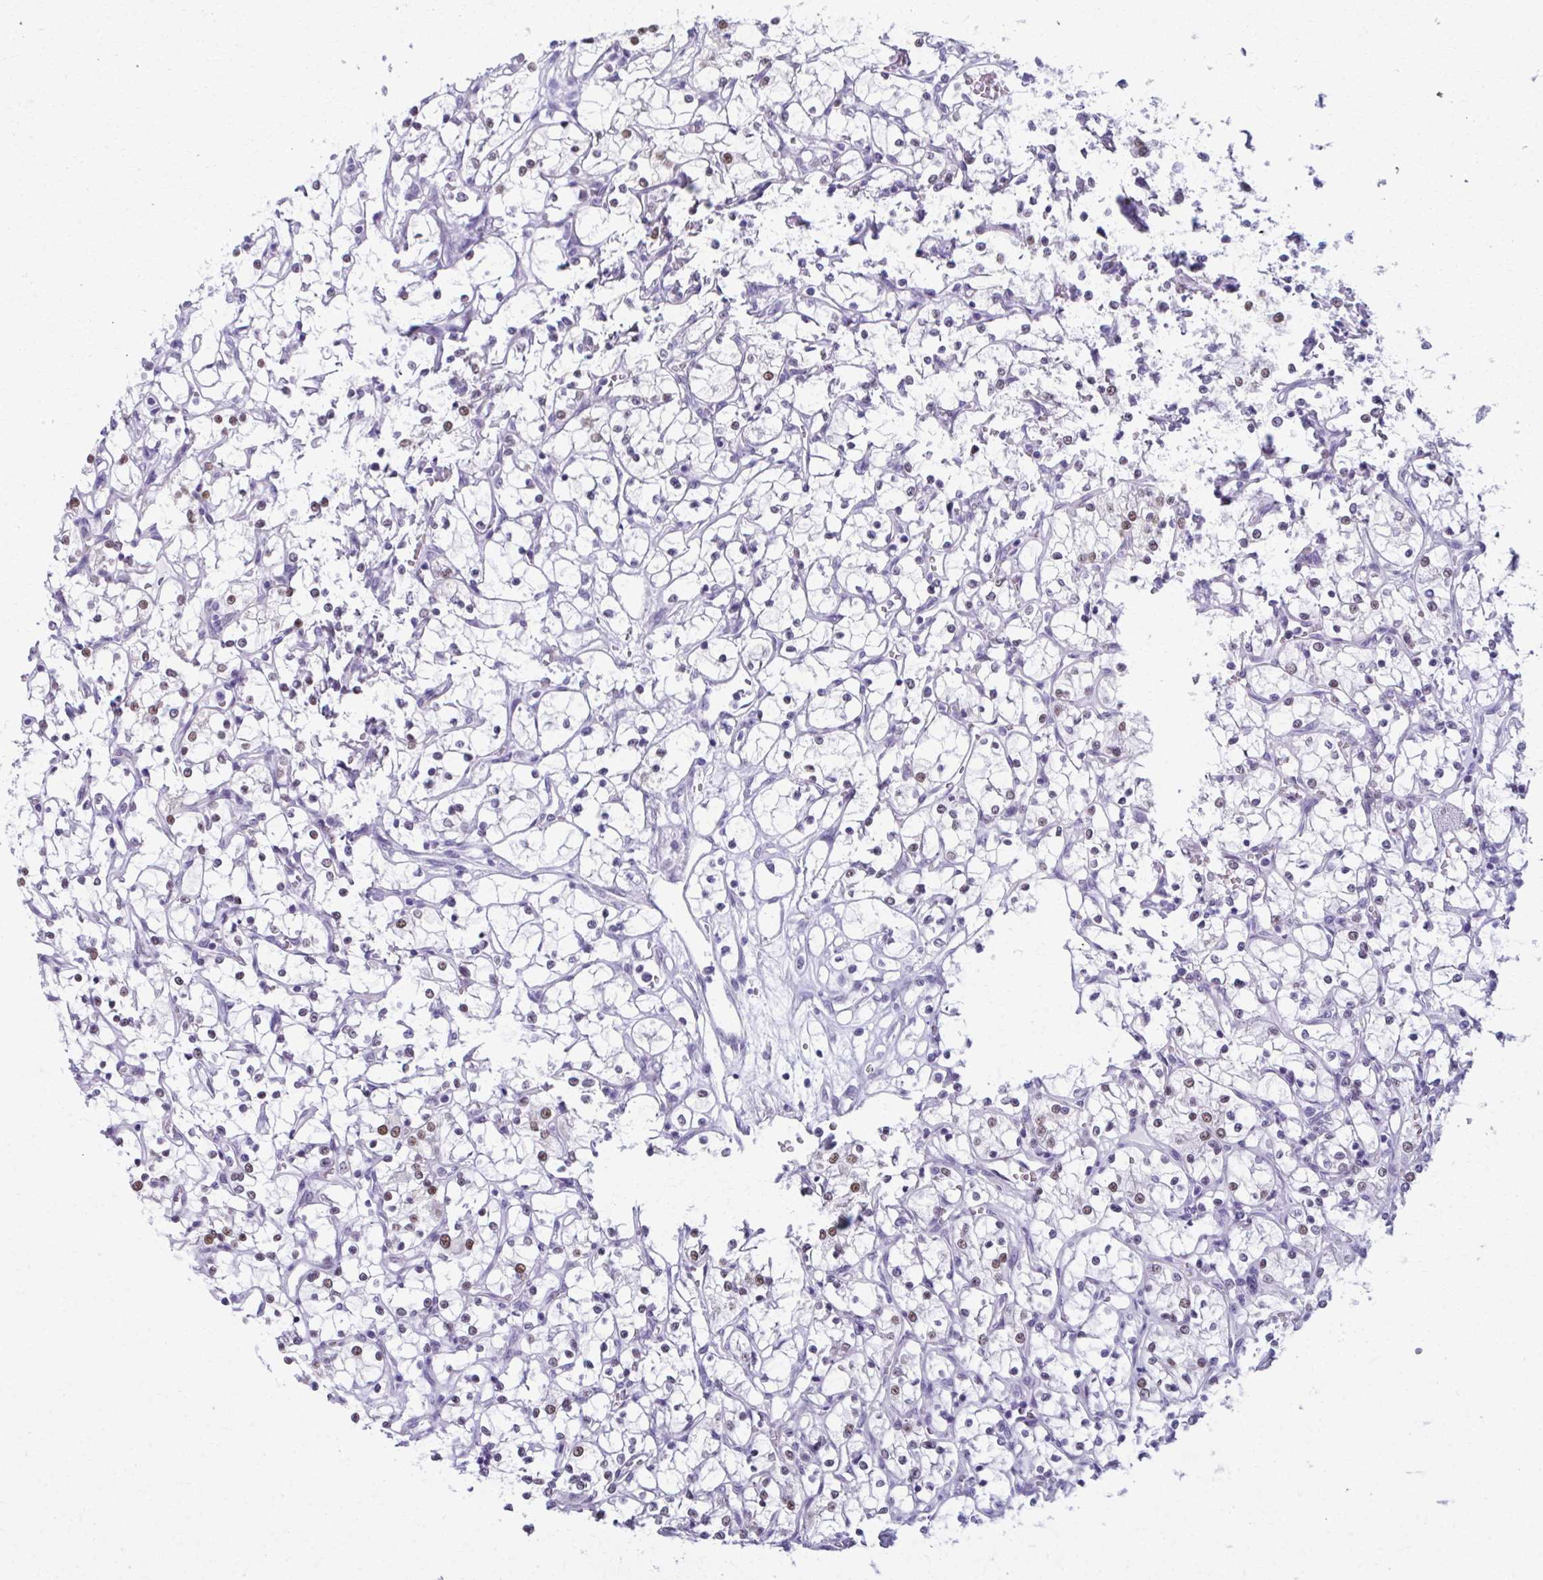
{"staining": {"intensity": "negative", "quantity": "none", "location": "none"}, "tissue": "renal cancer", "cell_type": "Tumor cells", "image_type": "cancer", "snomed": [{"axis": "morphology", "description": "Adenocarcinoma, NOS"}, {"axis": "topography", "description": "Kidney"}], "caption": "Immunohistochemistry image of adenocarcinoma (renal) stained for a protein (brown), which demonstrates no staining in tumor cells.", "gene": "SCLY", "patient": {"sex": "female", "age": 69}}